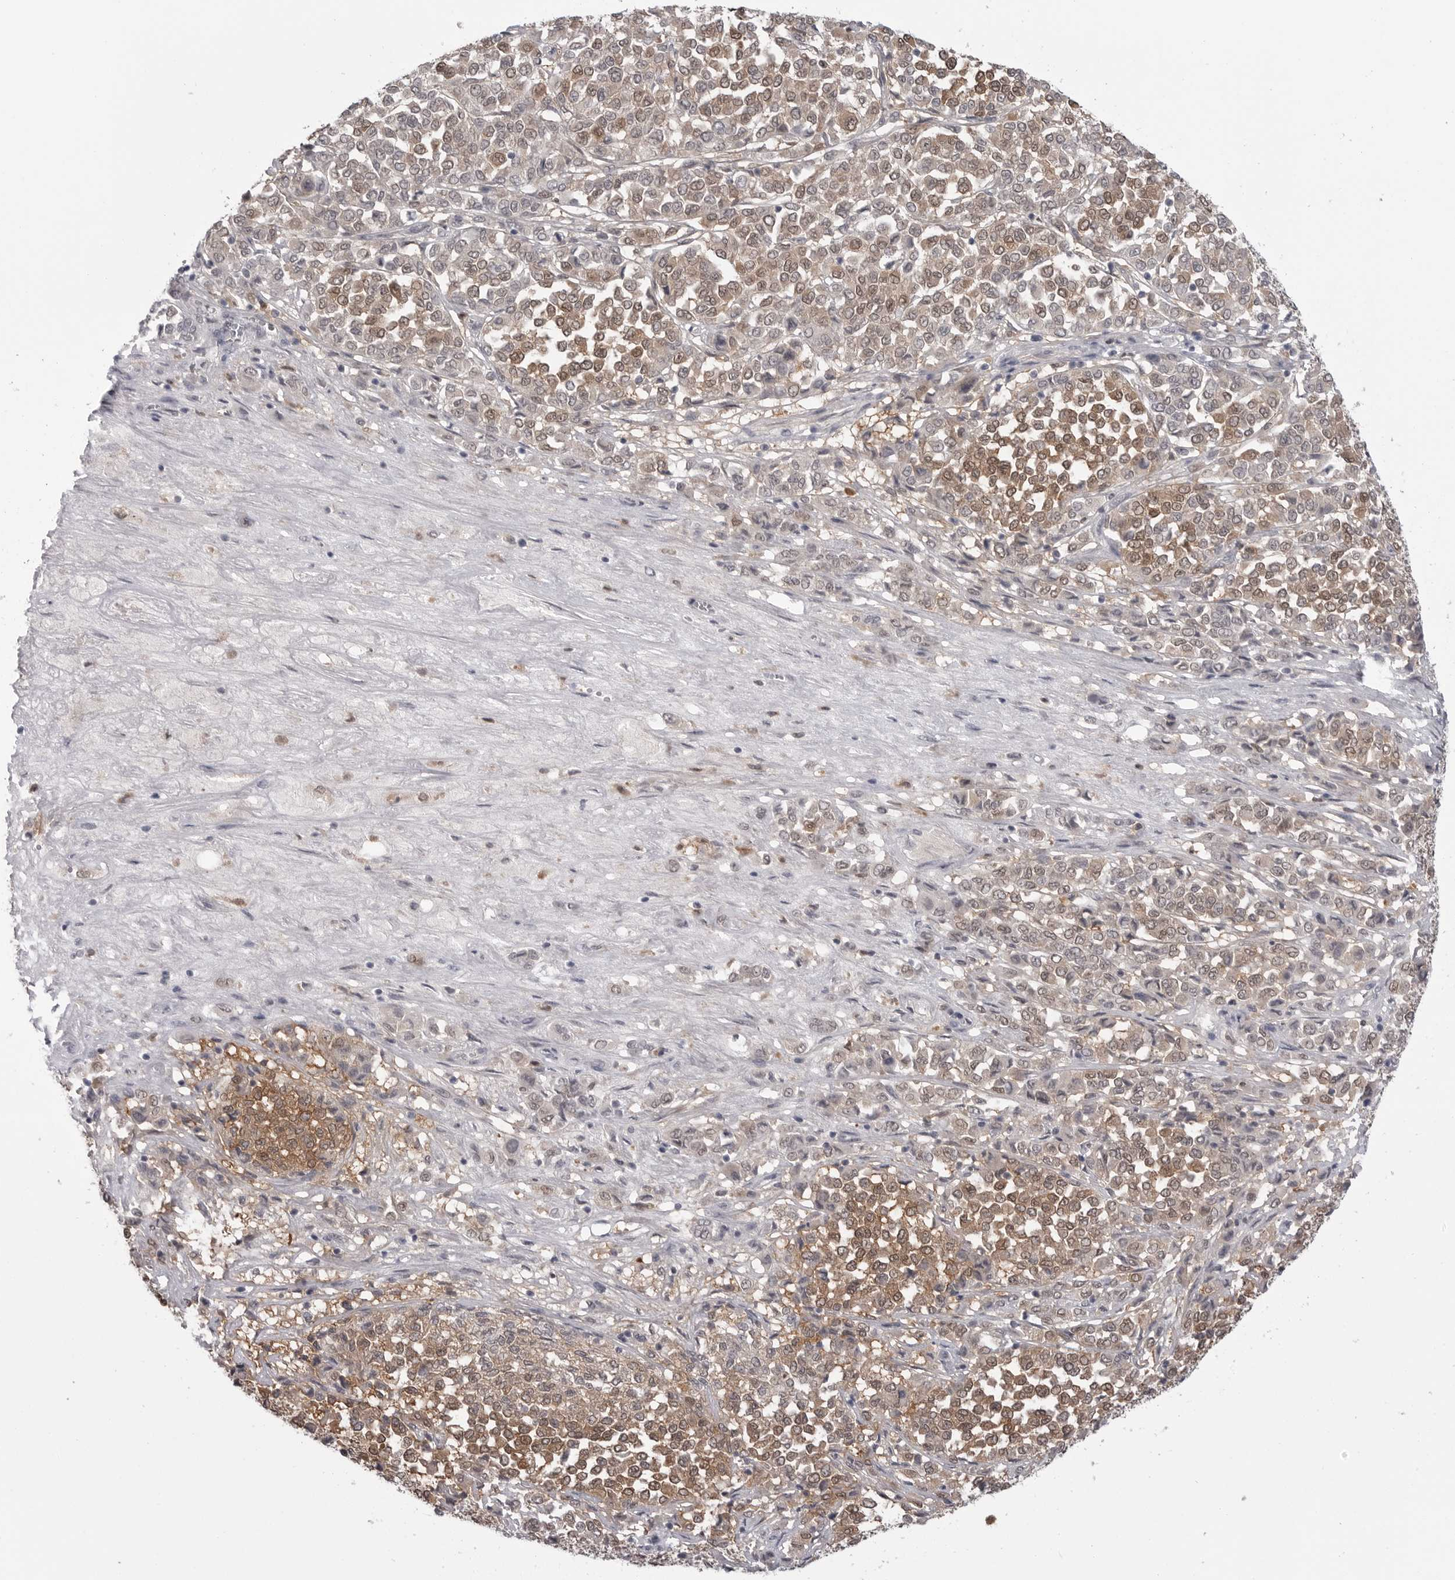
{"staining": {"intensity": "moderate", "quantity": ">75%", "location": "cytoplasmic/membranous,nuclear"}, "tissue": "melanoma", "cell_type": "Tumor cells", "image_type": "cancer", "snomed": [{"axis": "morphology", "description": "Malignant melanoma, Metastatic site"}, {"axis": "topography", "description": "Pancreas"}], "caption": "Human malignant melanoma (metastatic site) stained with a brown dye displays moderate cytoplasmic/membranous and nuclear positive expression in approximately >75% of tumor cells.", "gene": "PNPO", "patient": {"sex": "female", "age": 30}}